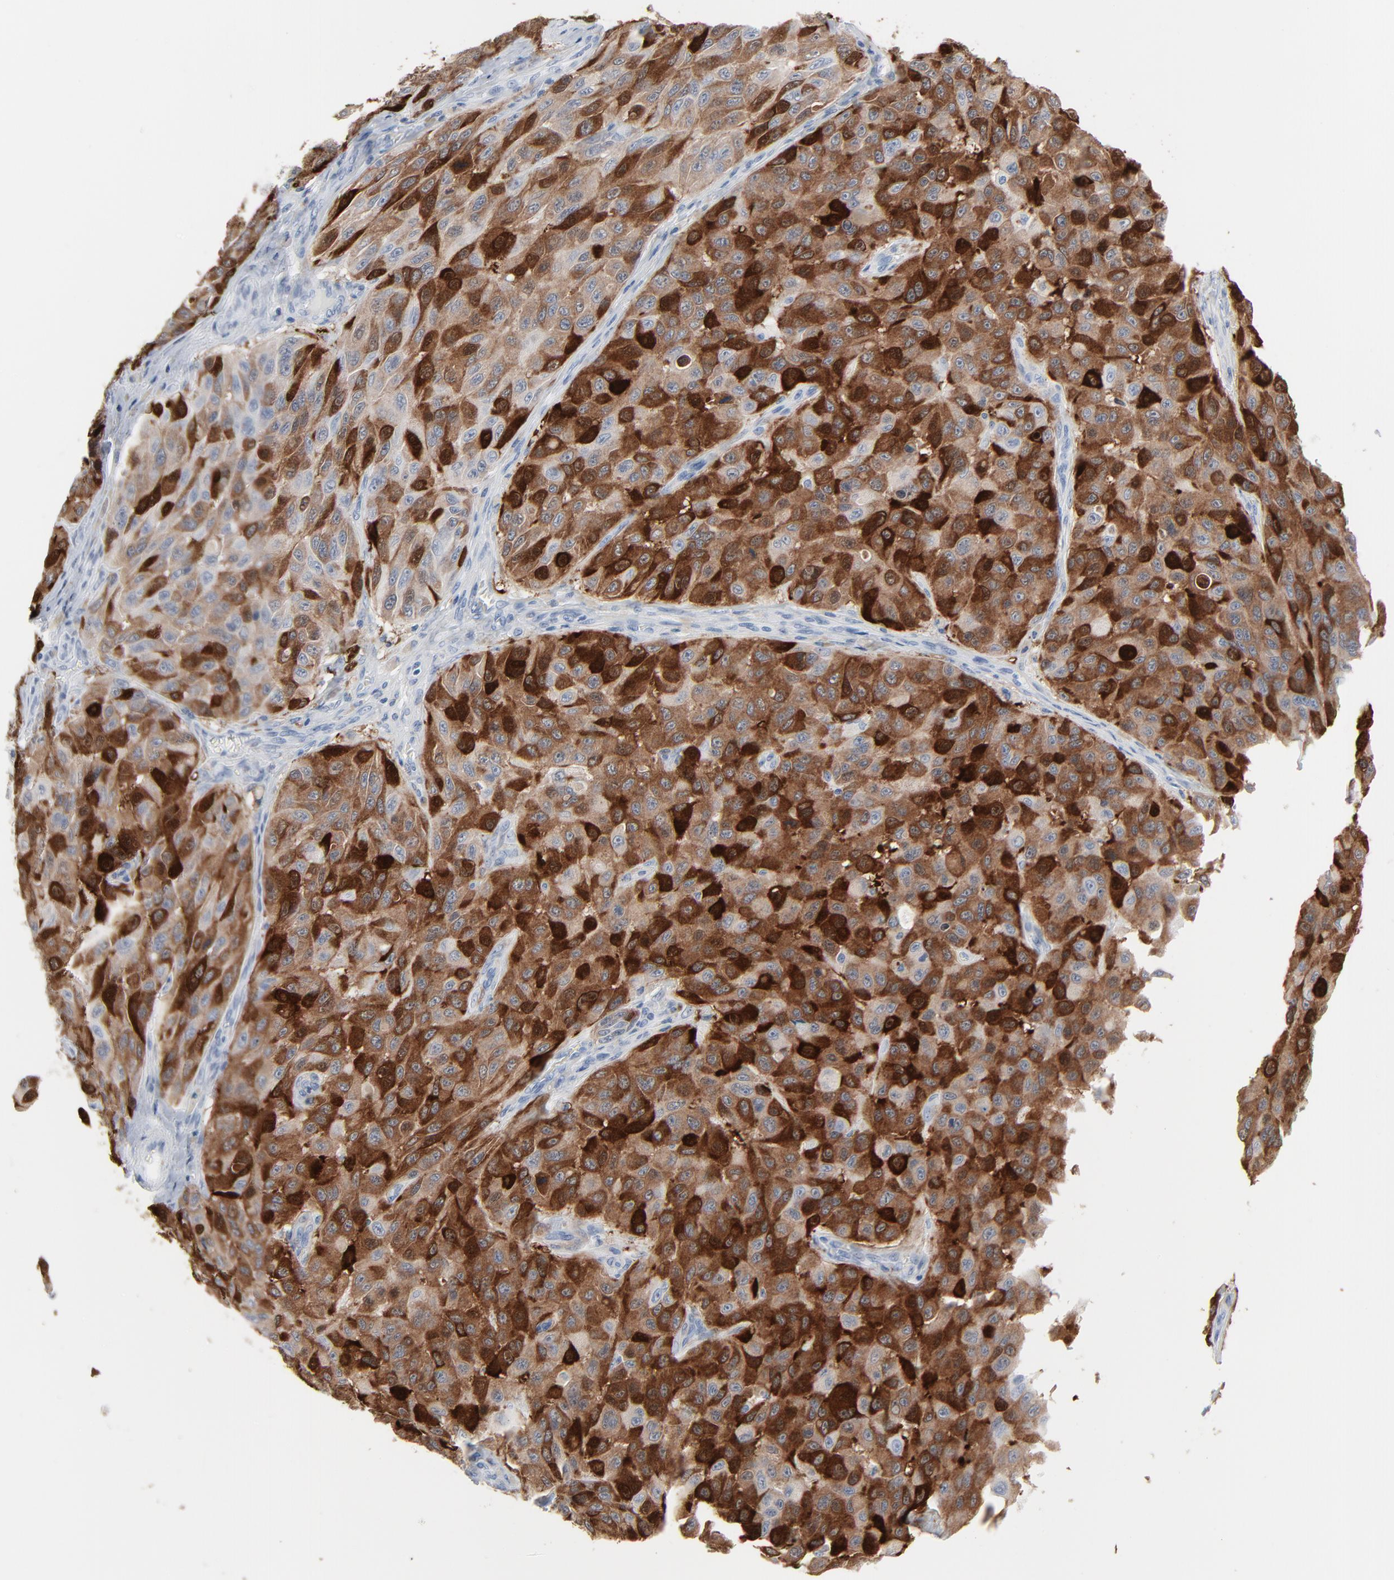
{"staining": {"intensity": "strong", "quantity": ">75%", "location": "cytoplasmic/membranous"}, "tissue": "melanoma", "cell_type": "Tumor cells", "image_type": "cancer", "snomed": [{"axis": "morphology", "description": "Malignant melanoma, NOS"}, {"axis": "topography", "description": "Skin"}], "caption": "Immunohistochemical staining of human melanoma exhibits high levels of strong cytoplasmic/membranous protein expression in approximately >75% of tumor cells.", "gene": "PHGDH", "patient": {"sex": "male", "age": 30}}